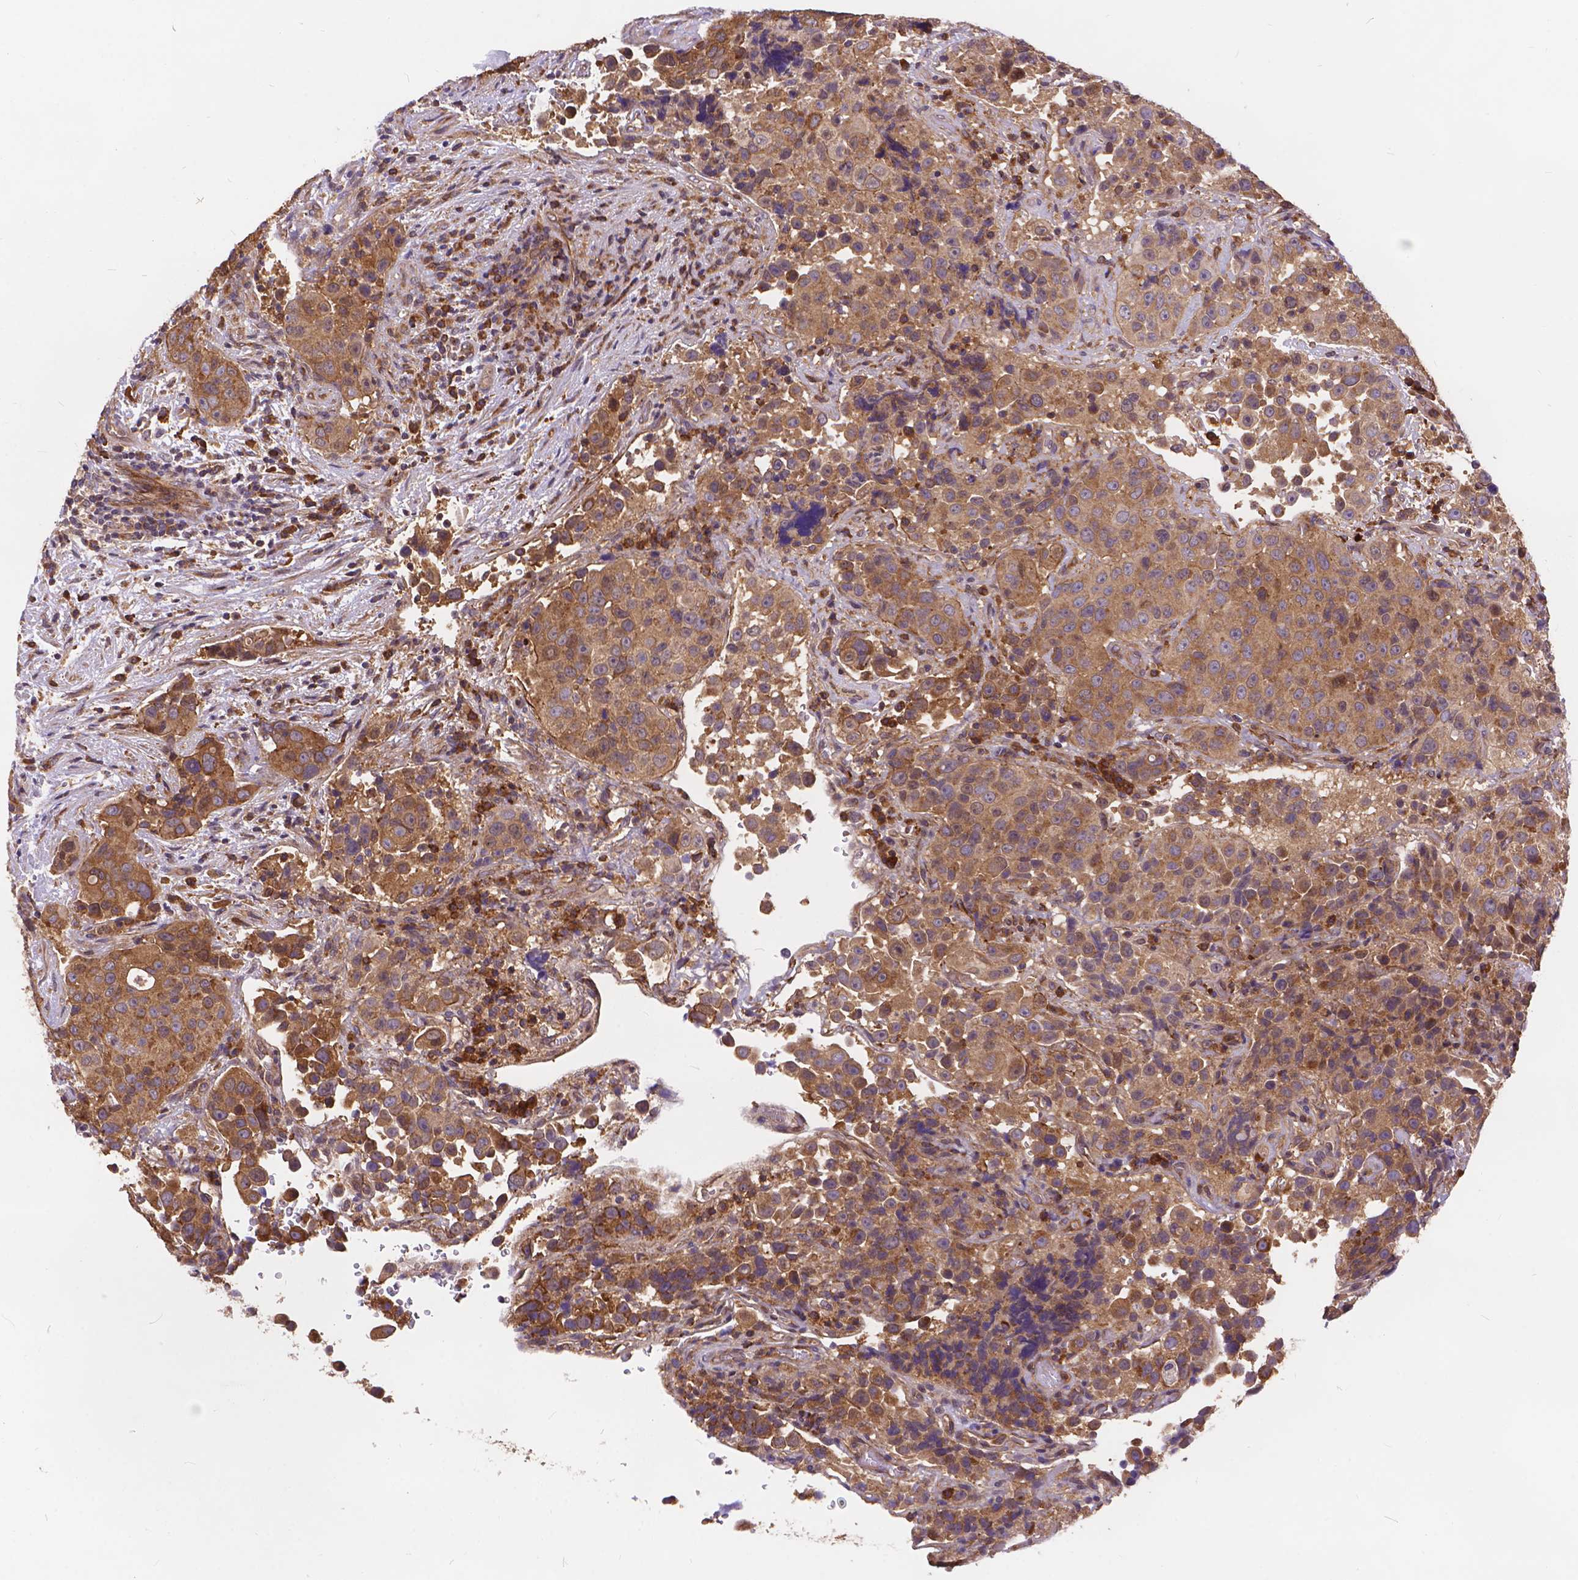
{"staining": {"intensity": "moderate", "quantity": ">75%", "location": "cytoplasmic/membranous"}, "tissue": "urothelial cancer", "cell_type": "Tumor cells", "image_type": "cancer", "snomed": [{"axis": "morphology", "description": "Urothelial carcinoma, NOS"}, {"axis": "topography", "description": "Urinary bladder"}], "caption": "High-power microscopy captured an immunohistochemistry image of urothelial cancer, revealing moderate cytoplasmic/membranous positivity in approximately >75% of tumor cells.", "gene": "ARAP1", "patient": {"sex": "male", "age": 52}}